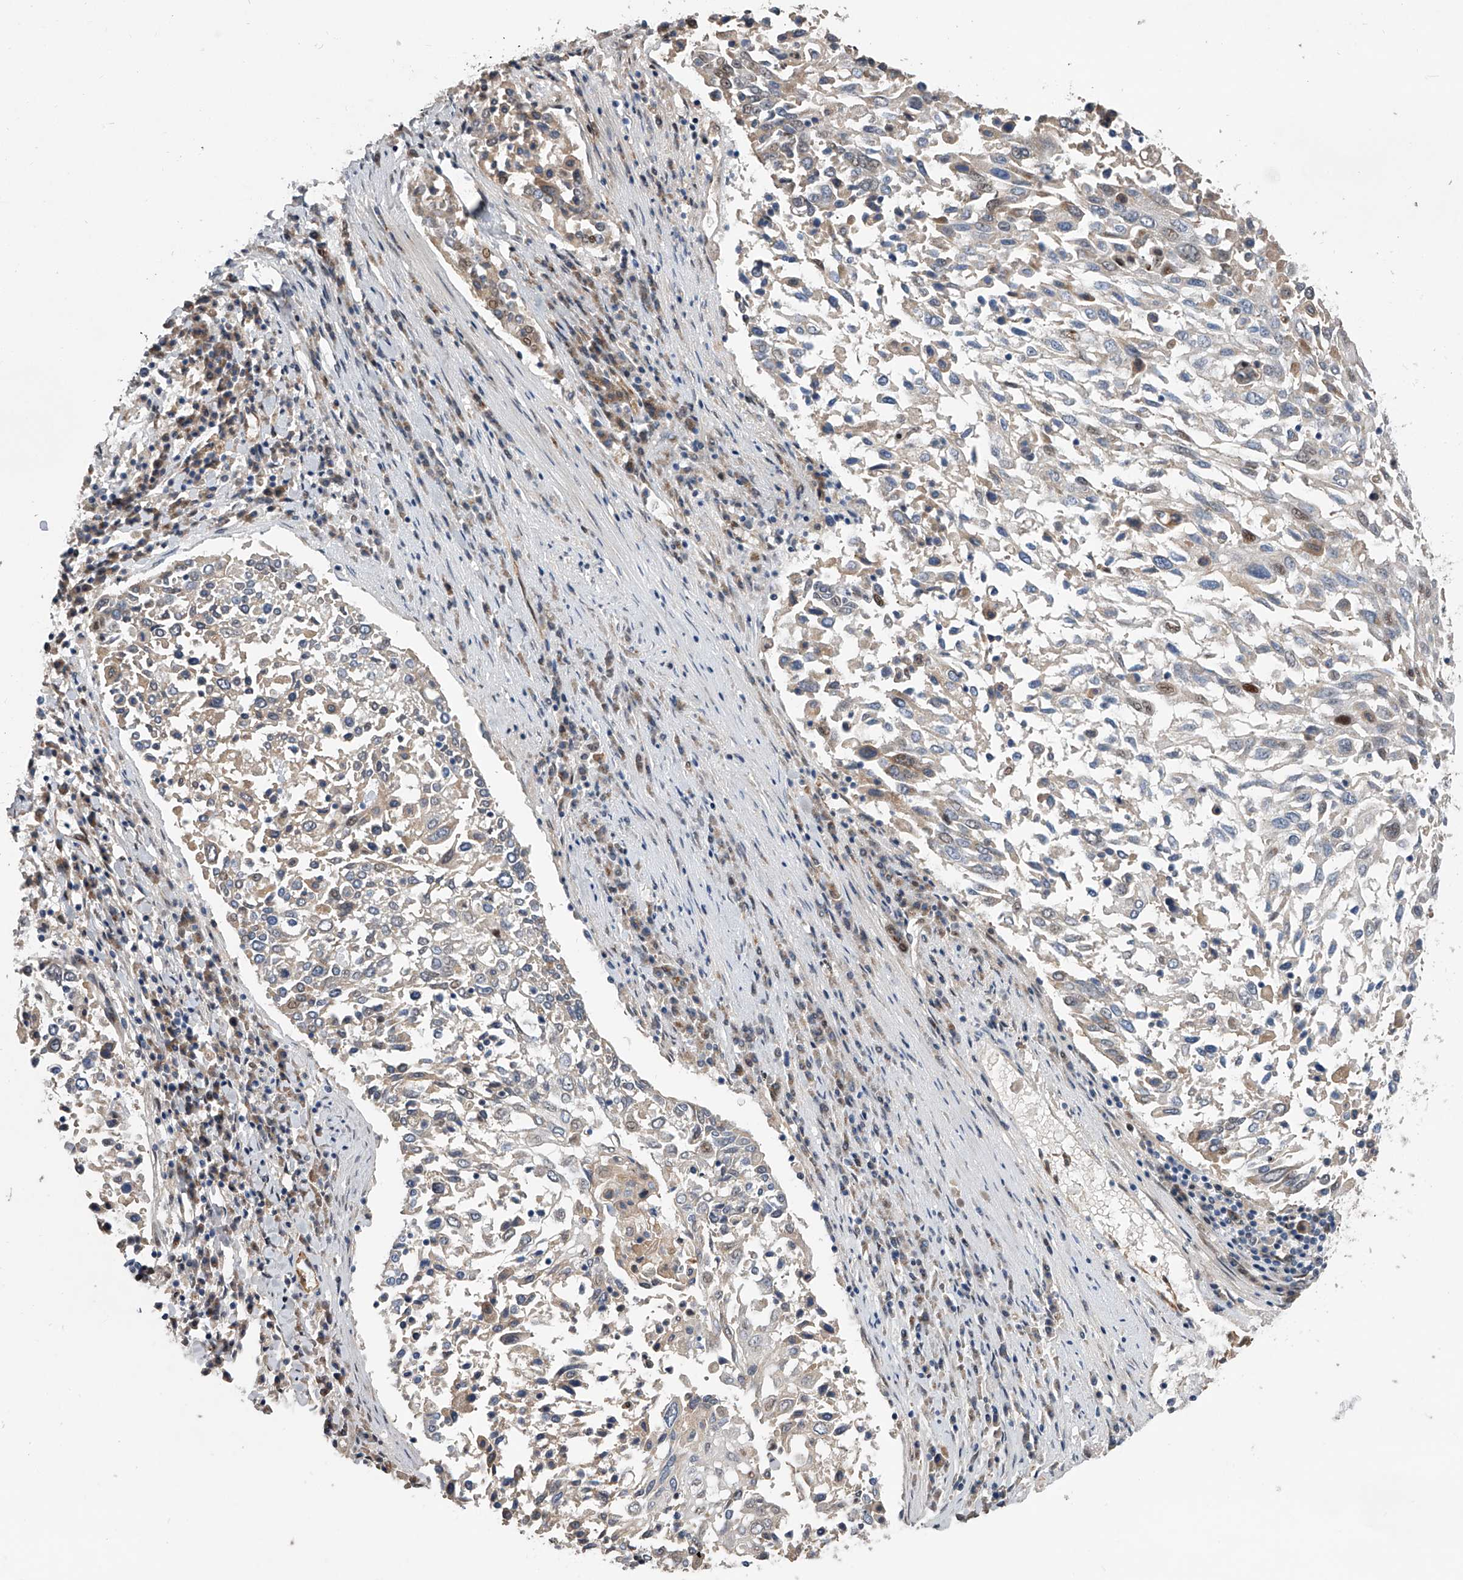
{"staining": {"intensity": "weak", "quantity": "<25%", "location": "cytoplasmic/membranous"}, "tissue": "lung cancer", "cell_type": "Tumor cells", "image_type": "cancer", "snomed": [{"axis": "morphology", "description": "Squamous cell carcinoma, NOS"}, {"axis": "topography", "description": "Lung"}], "caption": "IHC of lung cancer (squamous cell carcinoma) reveals no positivity in tumor cells.", "gene": "ZNF426", "patient": {"sex": "male", "age": 65}}